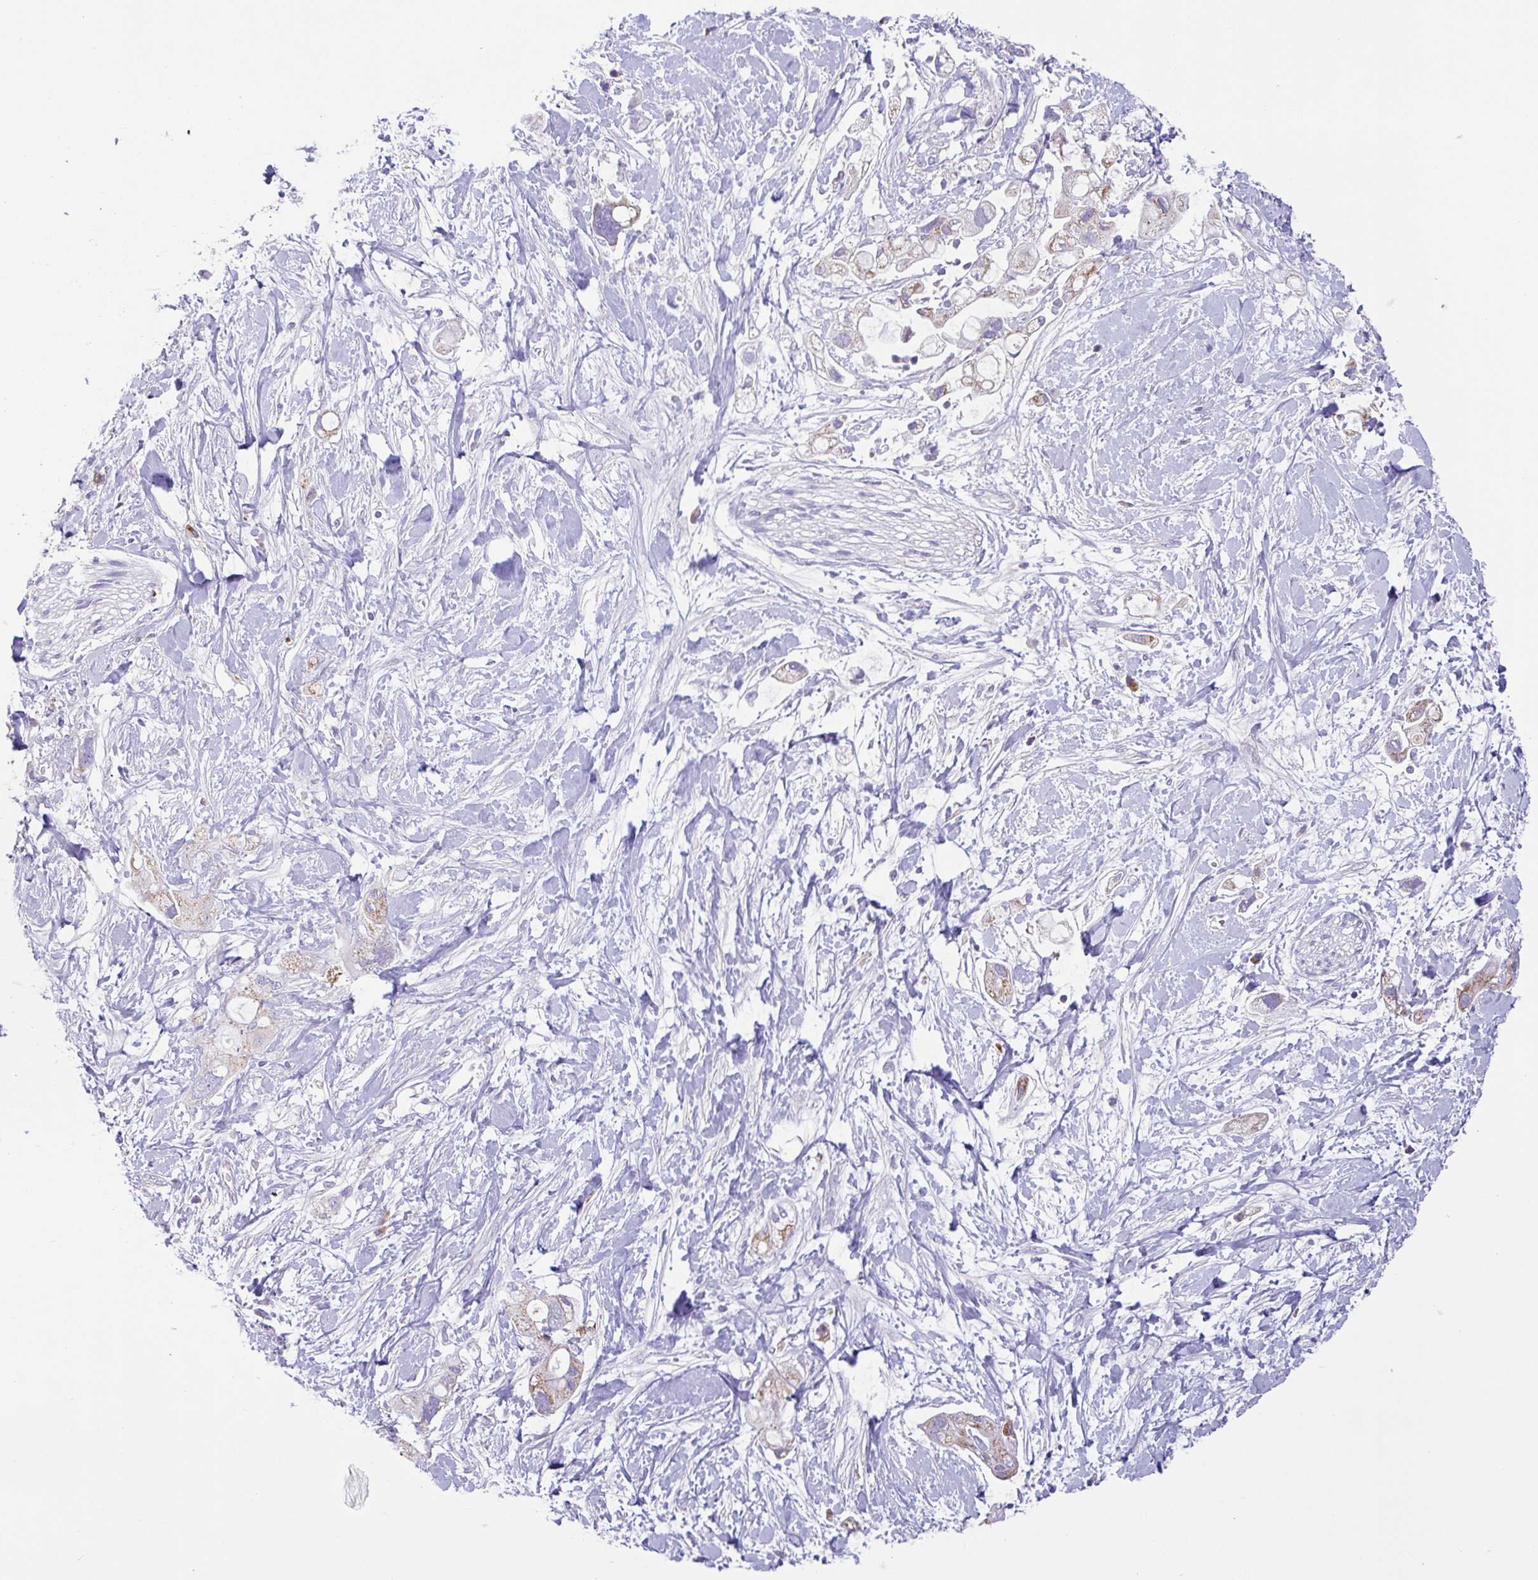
{"staining": {"intensity": "weak", "quantity": "25%-75%", "location": "cytoplasmic/membranous"}, "tissue": "pancreatic cancer", "cell_type": "Tumor cells", "image_type": "cancer", "snomed": [{"axis": "morphology", "description": "Adenocarcinoma, NOS"}, {"axis": "topography", "description": "Pancreas"}], "caption": "Immunohistochemical staining of pancreatic cancer shows low levels of weak cytoplasmic/membranous staining in about 25%-75% of tumor cells.", "gene": "CHDH", "patient": {"sex": "female", "age": 56}}